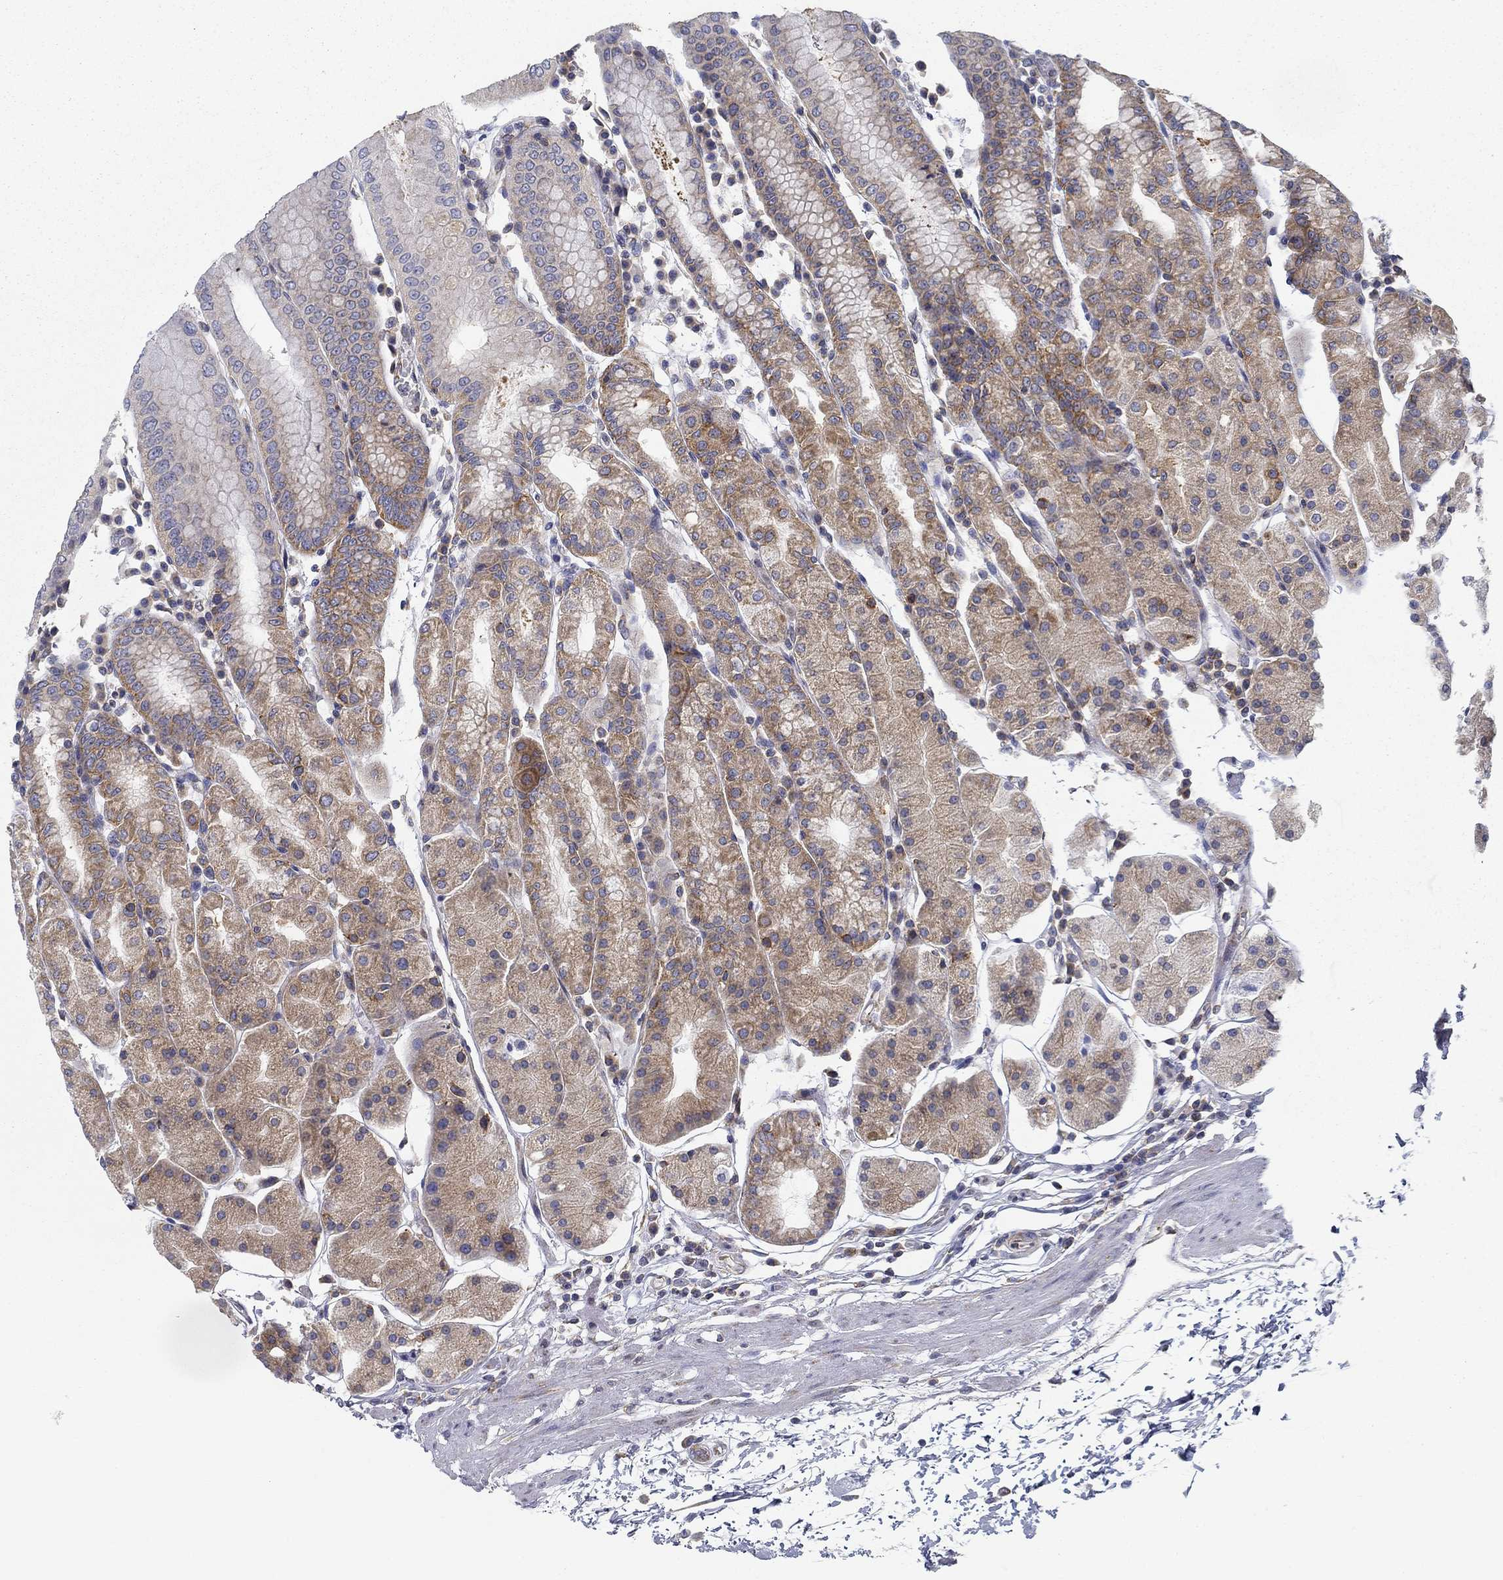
{"staining": {"intensity": "moderate", "quantity": "25%-75%", "location": "cytoplasmic/membranous"}, "tissue": "stomach", "cell_type": "Glandular cells", "image_type": "normal", "snomed": [{"axis": "morphology", "description": "Normal tissue, NOS"}, {"axis": "topography", "description": "Stomach"}], "caption": "IHC (DAB (3,3'-diaminobenzidine)) staining of unremarkable human stomach displays moderate cytoplasmic/membranous protein positivity in approximately 25%-75% of glandular cells. (brown staining indicates protein expression, while blue staining denotes nuclei).", "gene": "FXR1", "patient": {"sex": "male", "age": 54}}